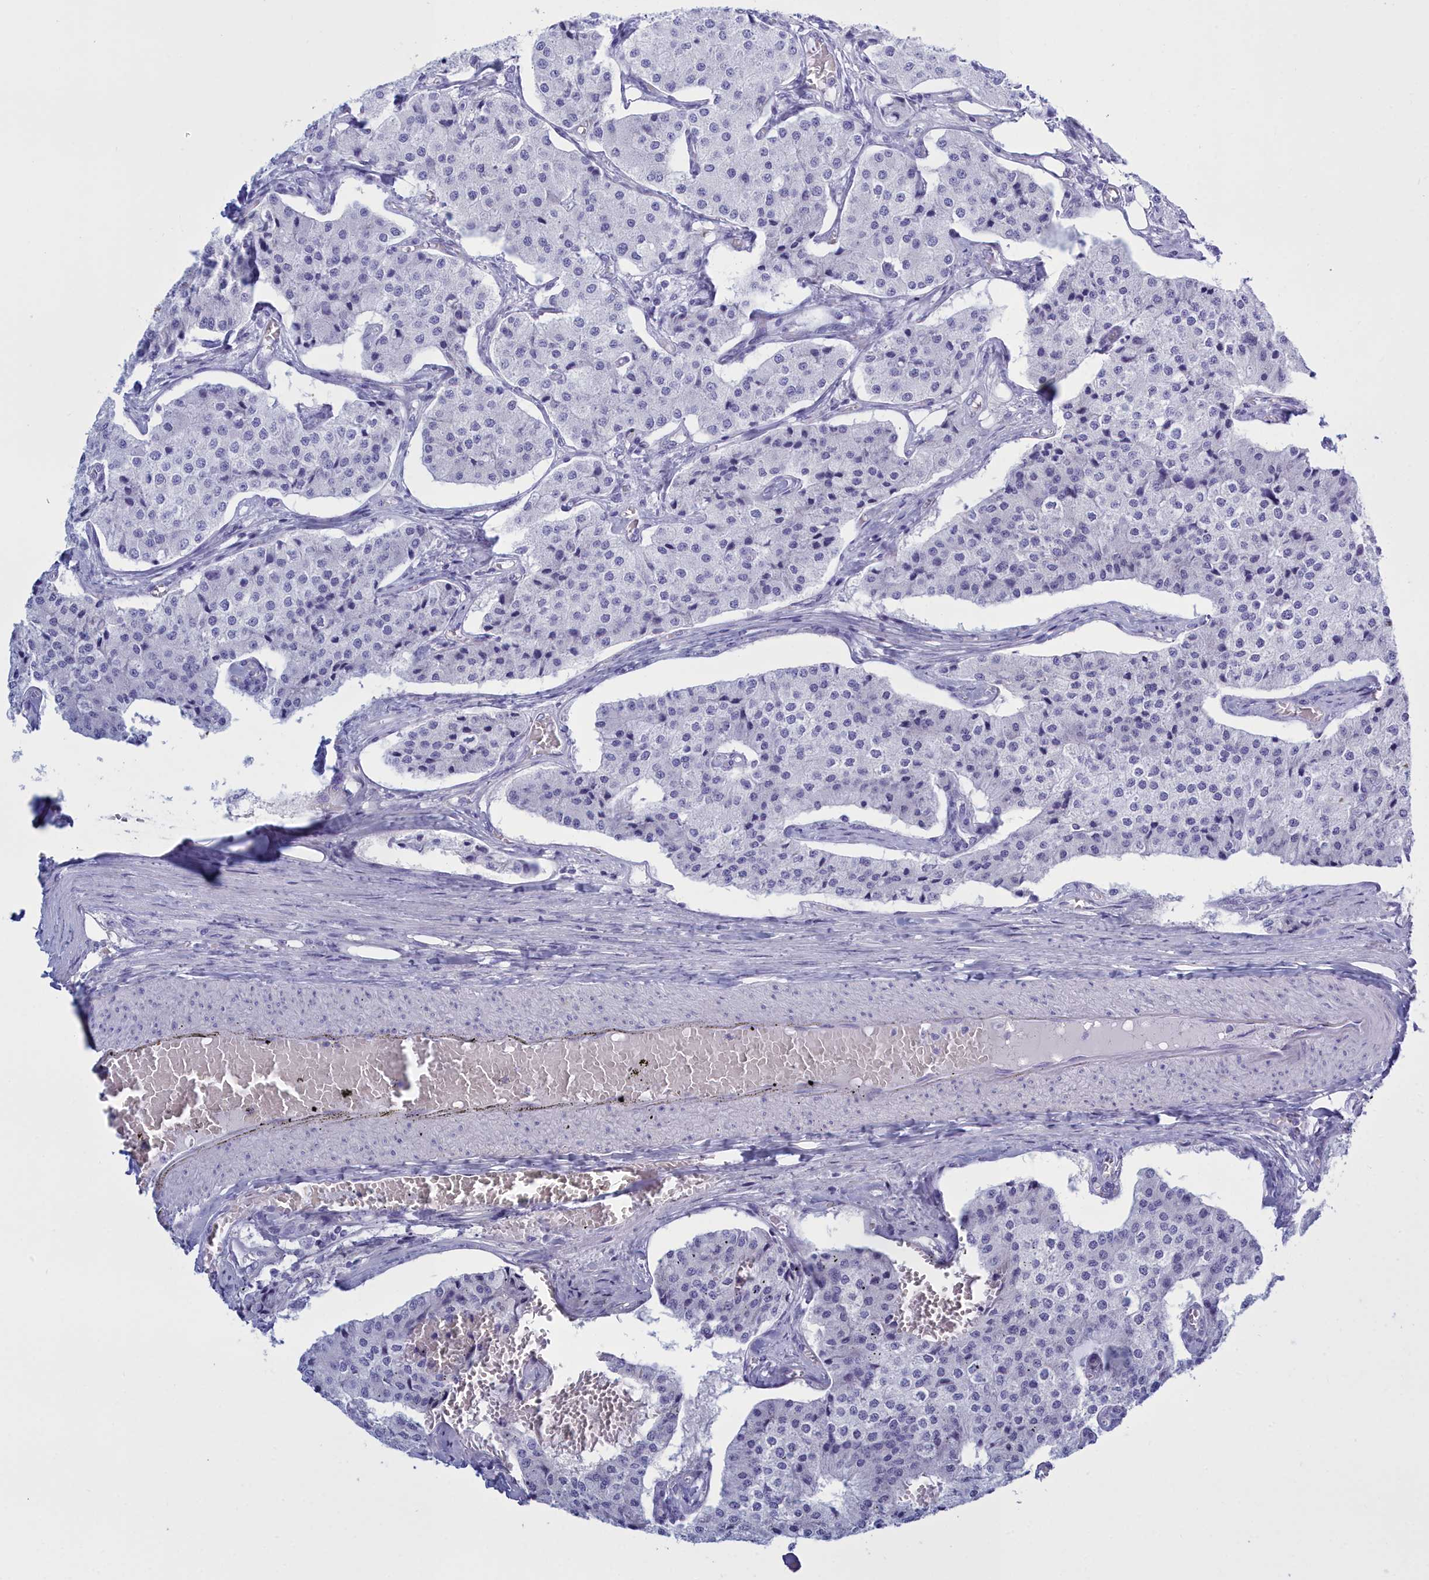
{"staining": {"intensity": "negative", "quantity": "none", "location": "none"}, "tissue": "carcinoid", "cell_type": "Tumor cells", "image_type": "cancer", "snomed": [{"axis": "morphology", "description": "Carcinoid, malignant, NOS"}, {"axis": "topography", "description": "Colon"}], "caption": "There is no significant expression in tumor cells of carcinoid.", "gene": "TMEM97", "patient": {"sex": "female", "age": 52}}